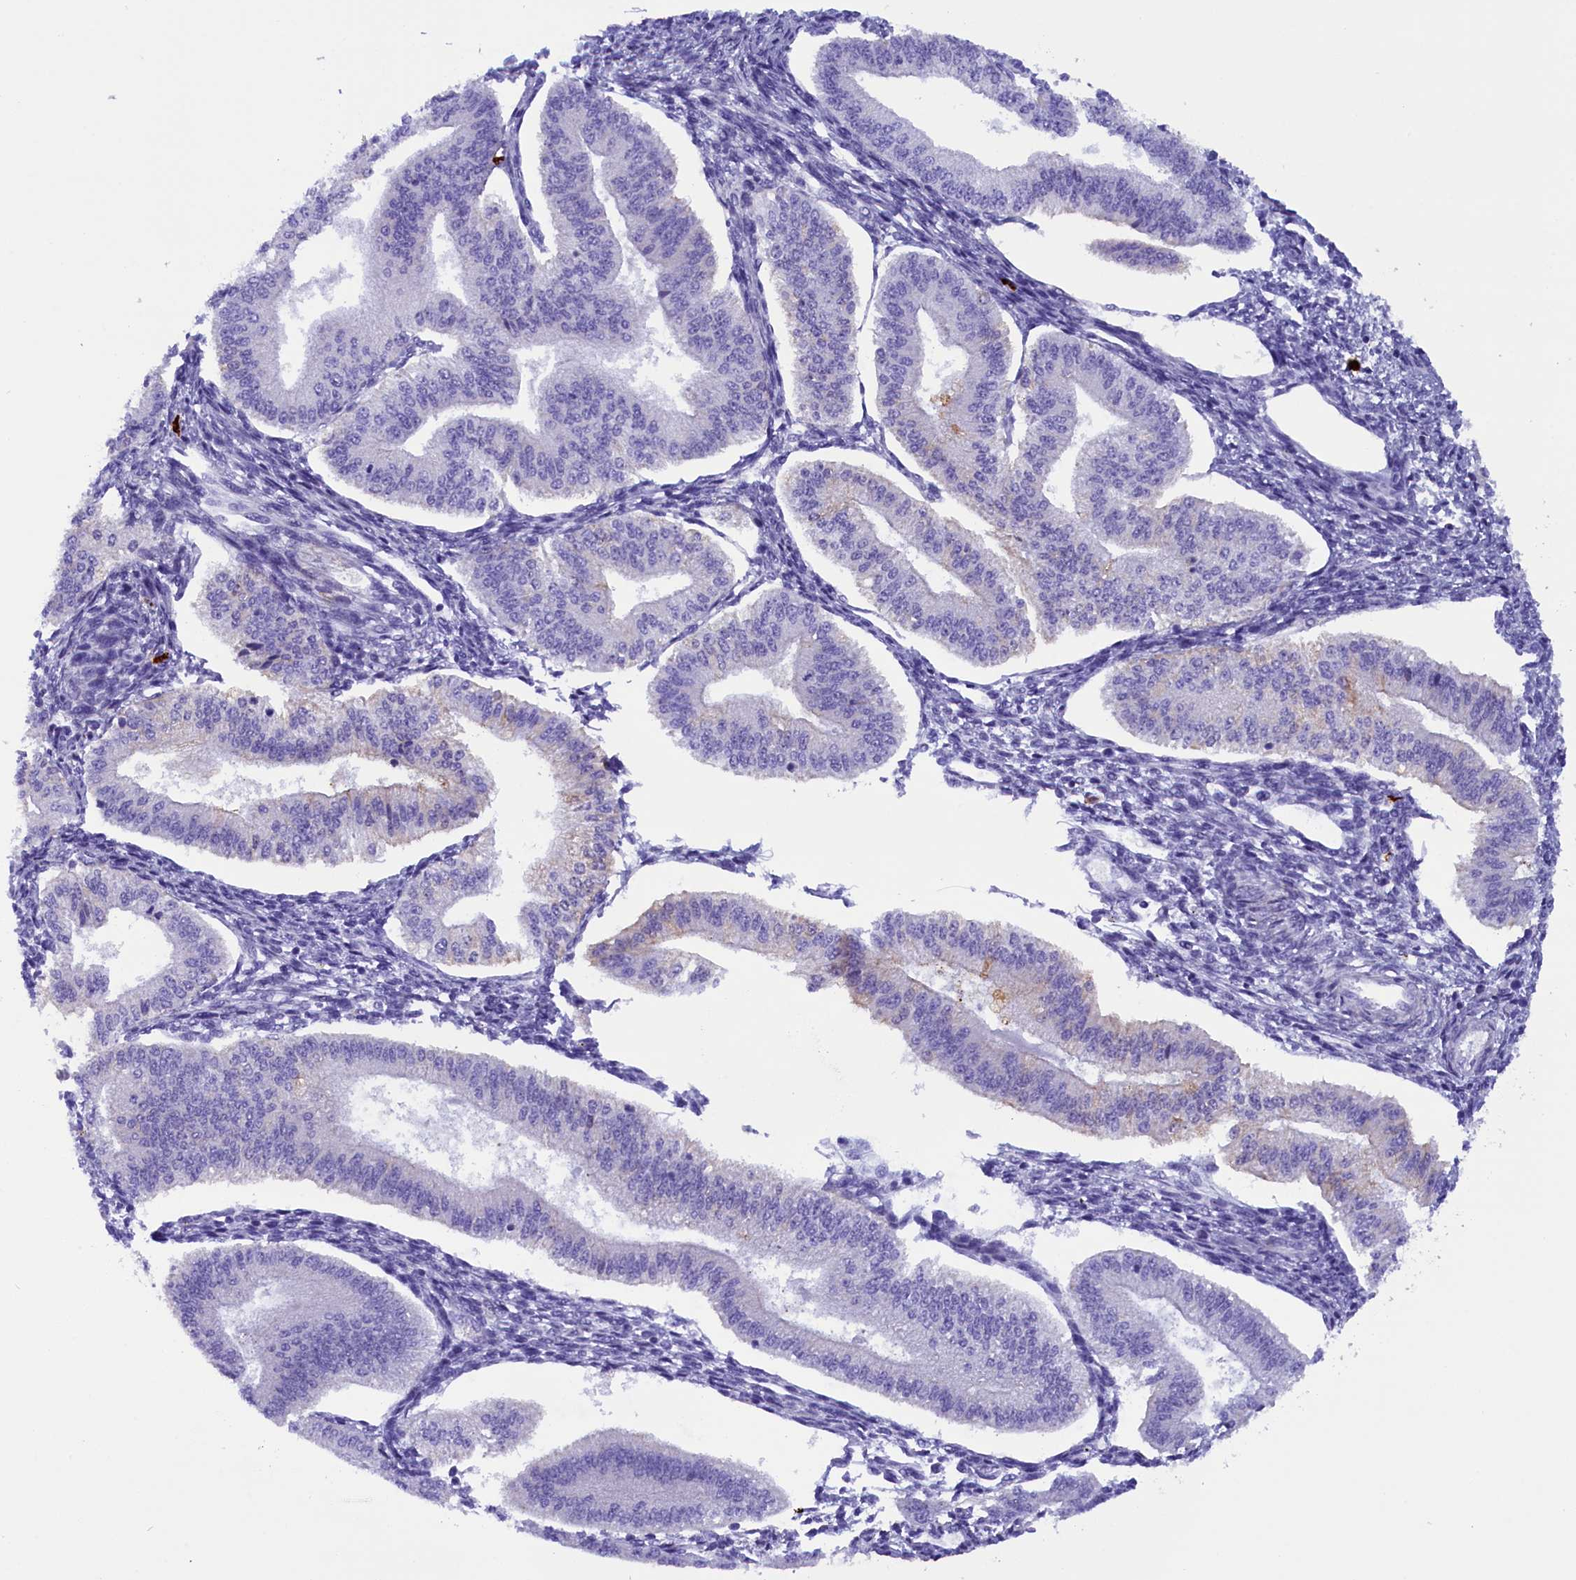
{"staining": {"intensity": "negative", "quantity": "none", "location": "none"}, "tissue": "endometrium", "cell_type": "Cells in endometrial stroma", "image_type": "normal", "snomed": [{"axis": "morphology", "description": "Normal tissue, NOS"}, {"axis": "topography", "description": "Endometrium"}], "caption": "The IHC histopathology image has no significant positivity in cells in endometrial stroma of endometrium. (Stains: DAB (3,3'-diaminobenzidine) immunohistochemistry with hematoxylin counter stain, Microscopy: brightfield microscopy at high magnification).", "gene": "RTTN", "patient": {"sex": "female", "age": 34}}